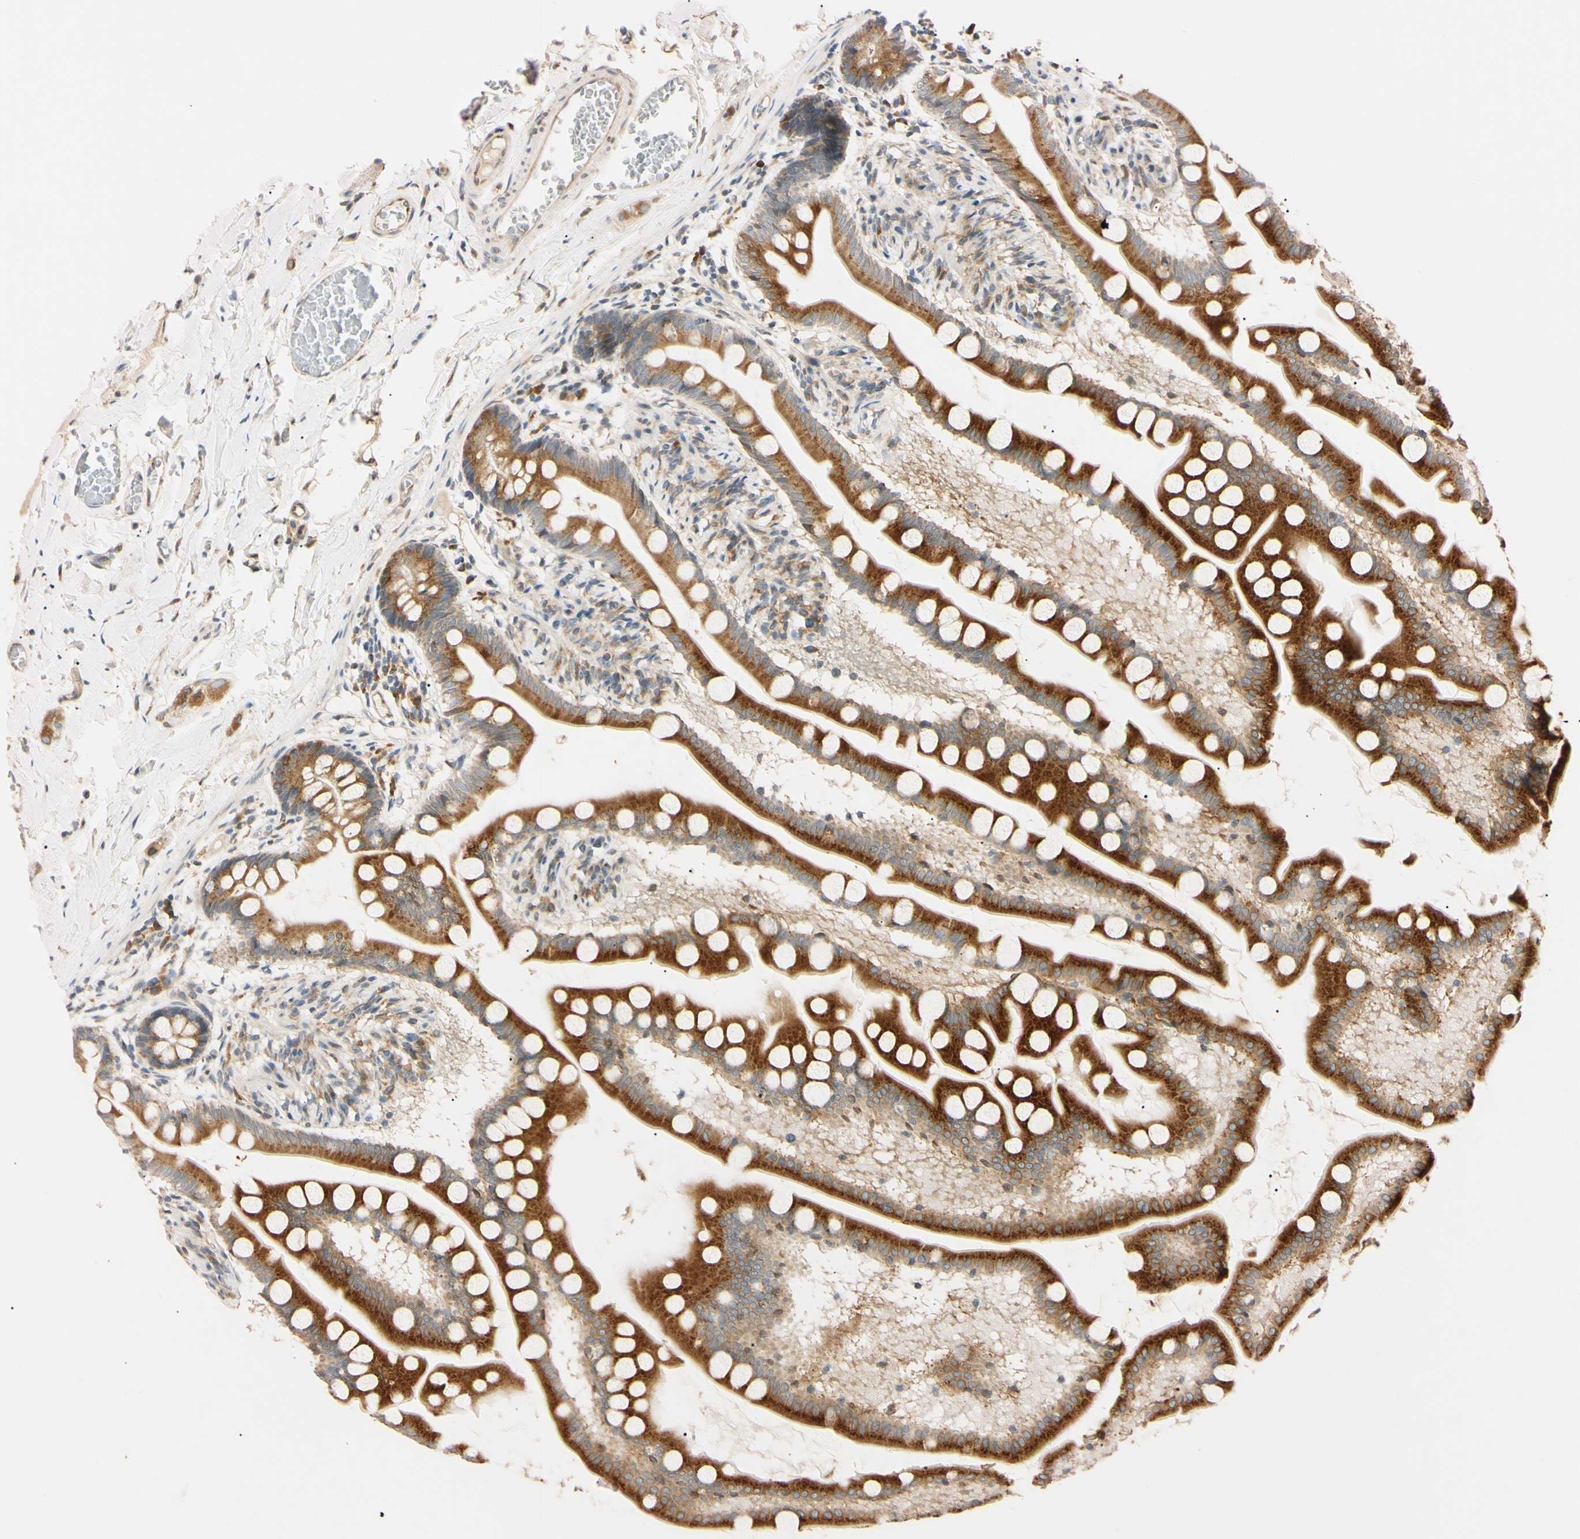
{"staining": {"intensity": "moderate", "quantity": ">75%", "location": "cytoplasmic/membranous"}, "tissue": "small intestine", "cell_type": "Glandular cells", "image_type": "normal", "snomed": [{"axis": "morphology", "description": "Normal tissue, NOS"}, {"axis": "topography", "description": "Small intestine"}], "caption": "Glandular cells reveal medium levels of moderate cytoplasmic/membranous positivity in approximately >75% of cells in normal human small intestine.", "gene": "IER3IP1", "patient": {"sex": "male", "age": 41}}